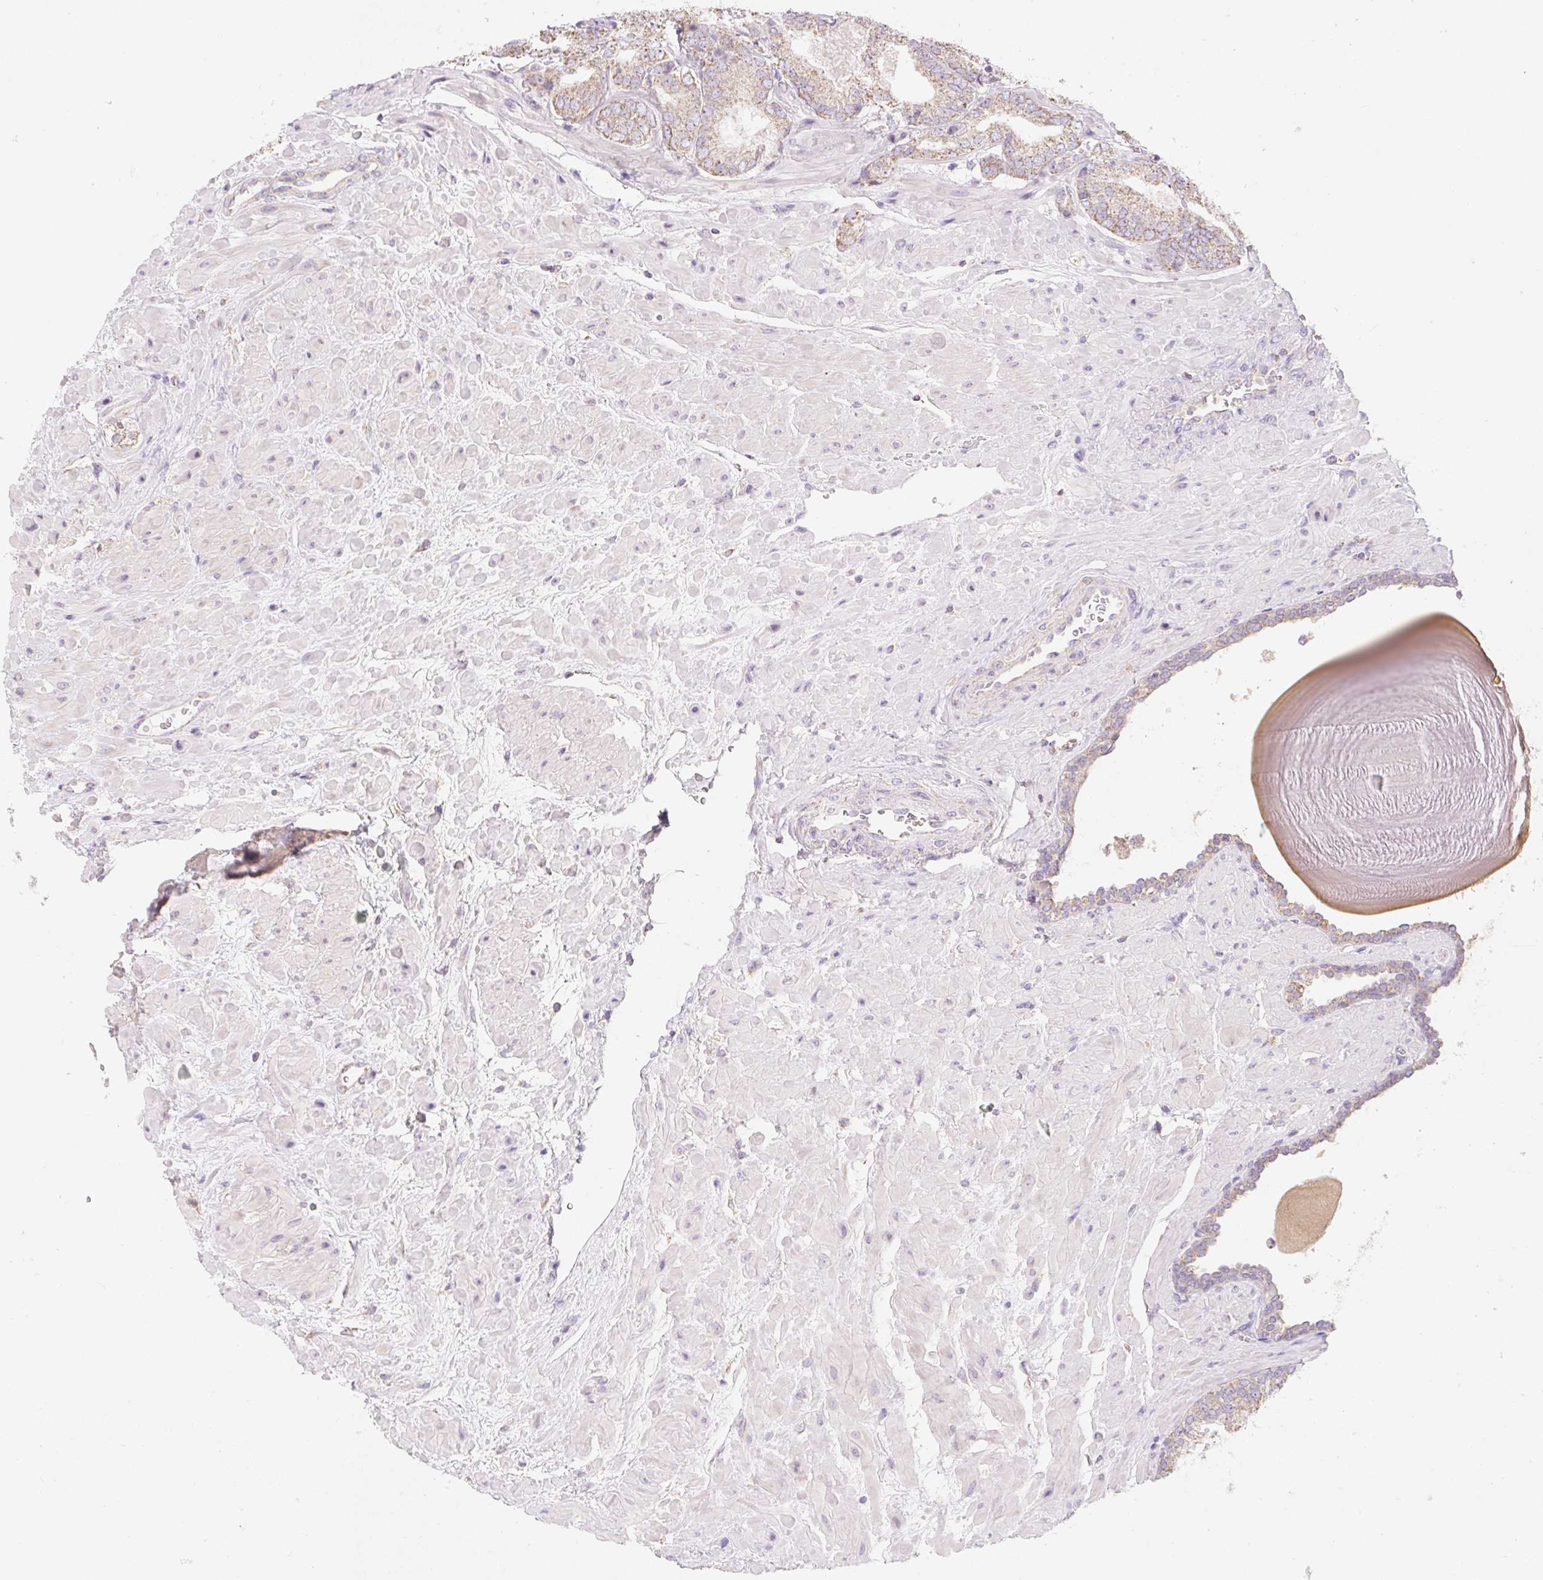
{"staining": {"intensity": "weak", "quantity": "25%-75%", "location": "cytoplasmic/membranous"}, "tissue": "prostate cancer", "cell_type": "Tumor cells", "image_type": "cancer", "snomed": [{"axis": "morphology", "description": "Adenocarcinoma, High grade"}, {"axis": "topography", "description": "Prostate"}], "caption": "Human high-grade adenocarcinoma (prostate) stained with a protein marker reveals weak staining in tumor cells.", "gene": "DHX35", "patient": {"sex": "male", "age": 68}}